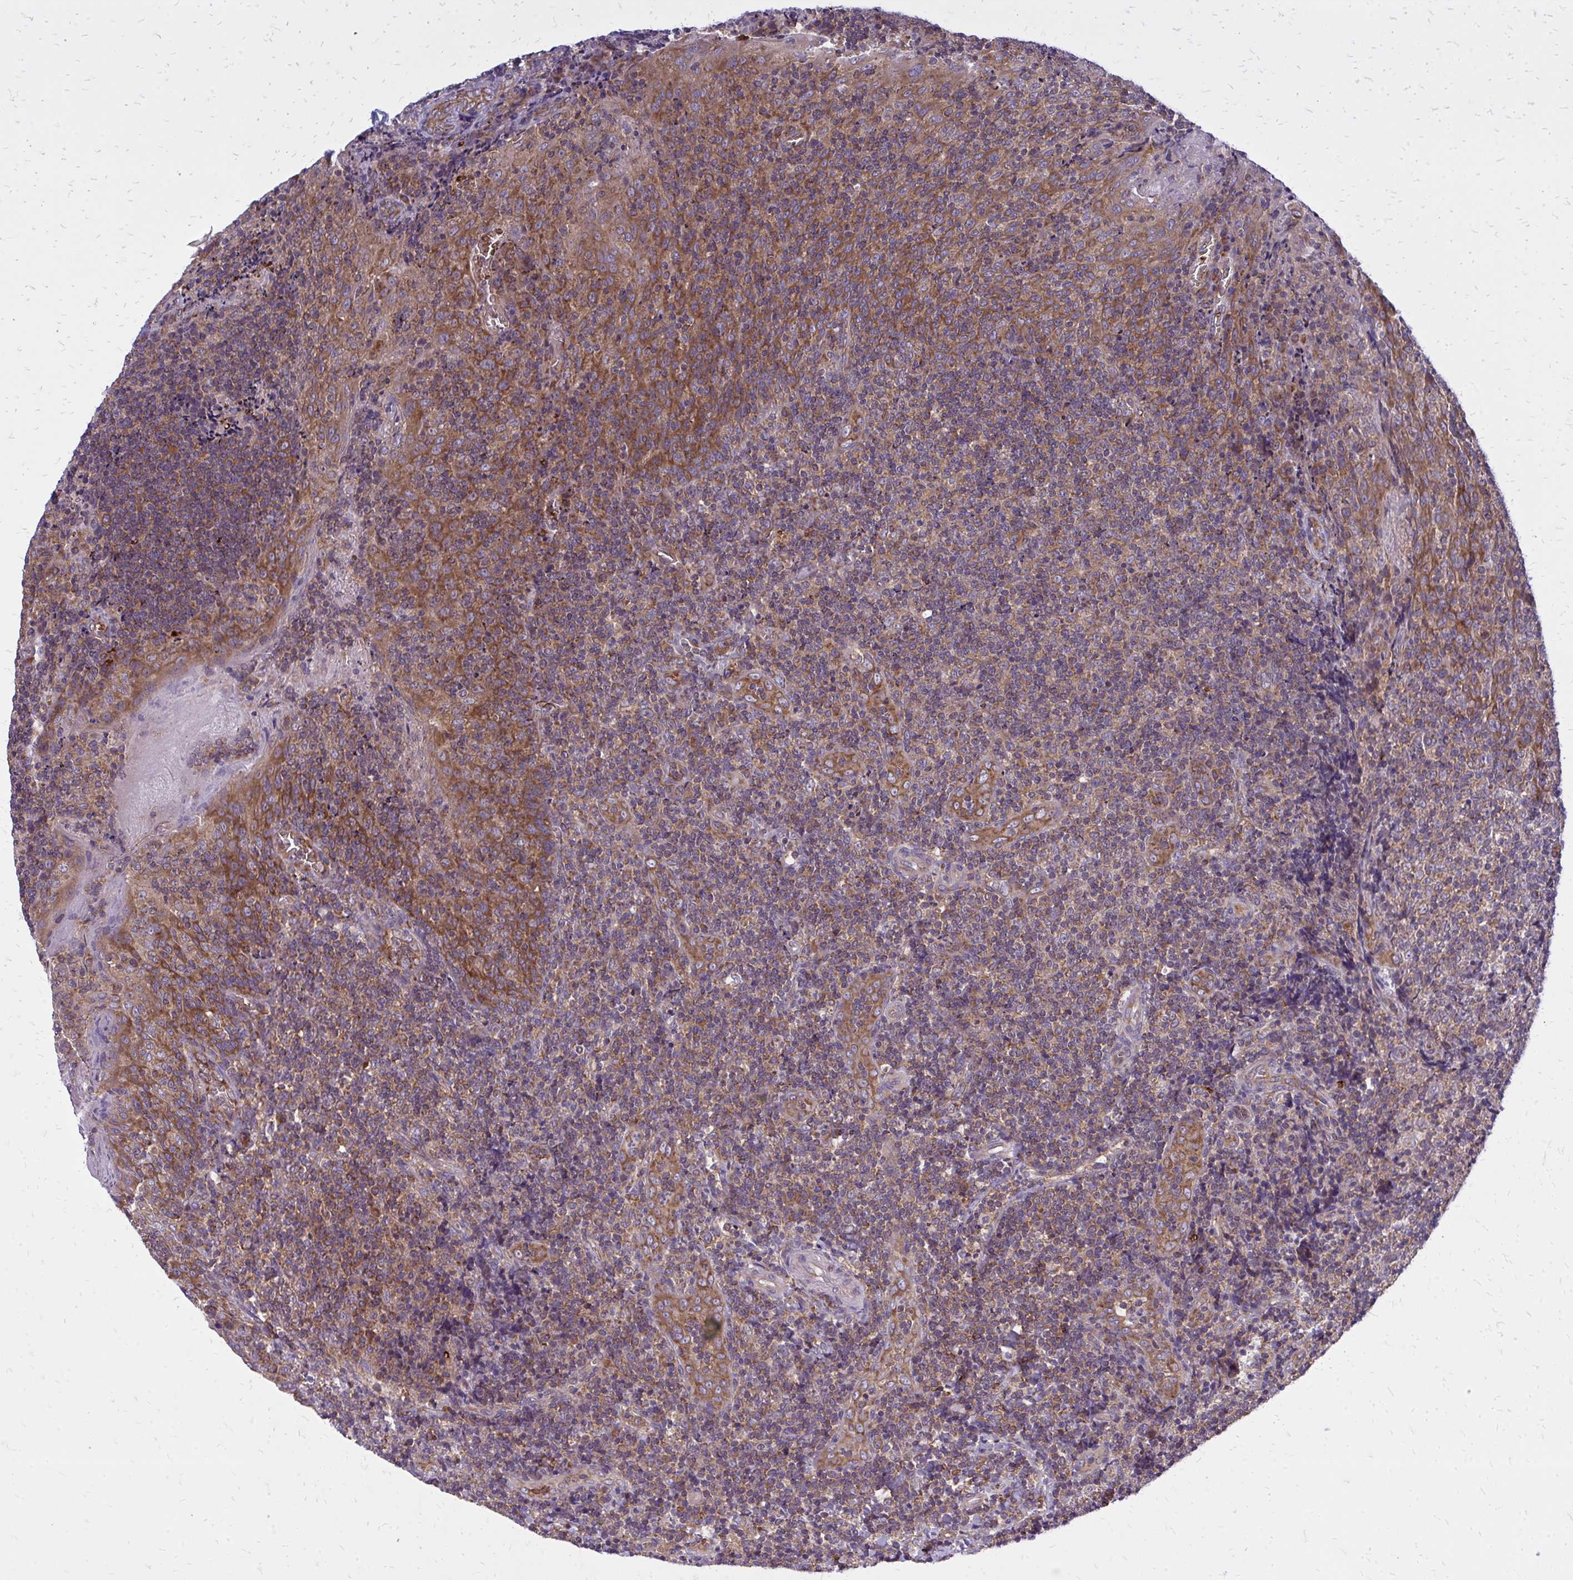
{"staining": {"intensity": "moderate", "quantity": ">75%", "location": "cytoplasmic/membranous"}, "tissue": "tonsil", "cell_type": "Germinal center cells", "image_type": "normal", "snomed": [{"axis": "morphology", "description": "Normal tissue, NOS"}, {"axis": "topography", "description": "Tonsil"}], "caption": "There is medium levels of moderate cytoplasmic/membranous positivity in germinal center cells of unremarkable tonsil, as demonstrated by immunohistochemical staining (brown color).", "gene": "PDK4", "patient": {"sex": "male", "age": 17}}